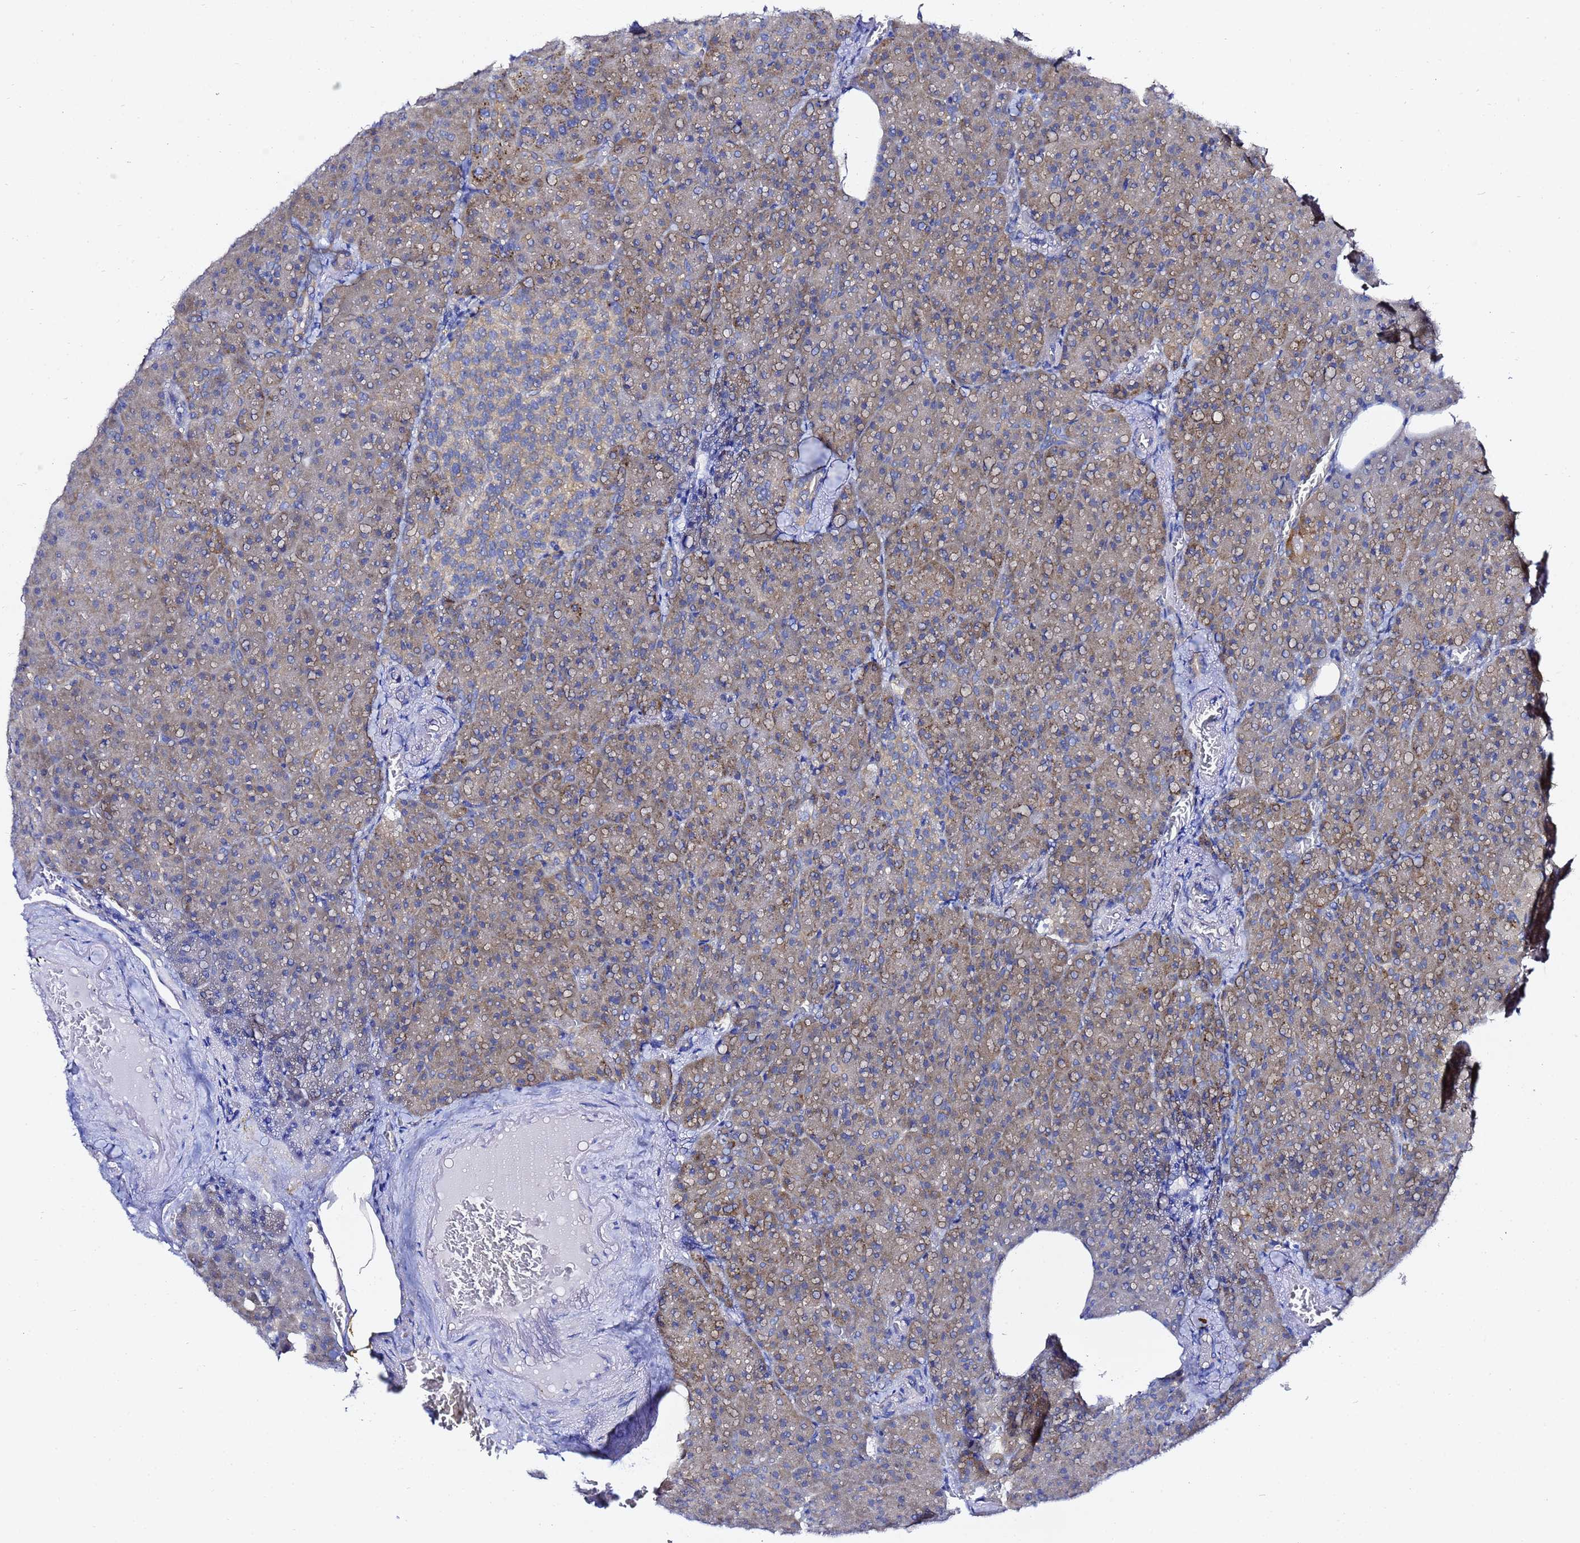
{"staining": {"intensity": "weak", "quantity": "25%-75%", "location": "cytoplasmic/membranous"}, "tissue": "pancreas", "cell_type": "Exocrine glandular cells", "image_type": "normal", "snomed": [{"axis": "morphology", "description": "Normal tissue, NOS"}, {"axis": "topography", "description": "Pancreas"}], "caption": "Exocrine glandular cells reveal weak cytoplasmic/membranous staining in about 25%-75% of cells in unremarkable pancreas.", "gene": "LENG1", "patient": {"sex": "female", "age": 74}}